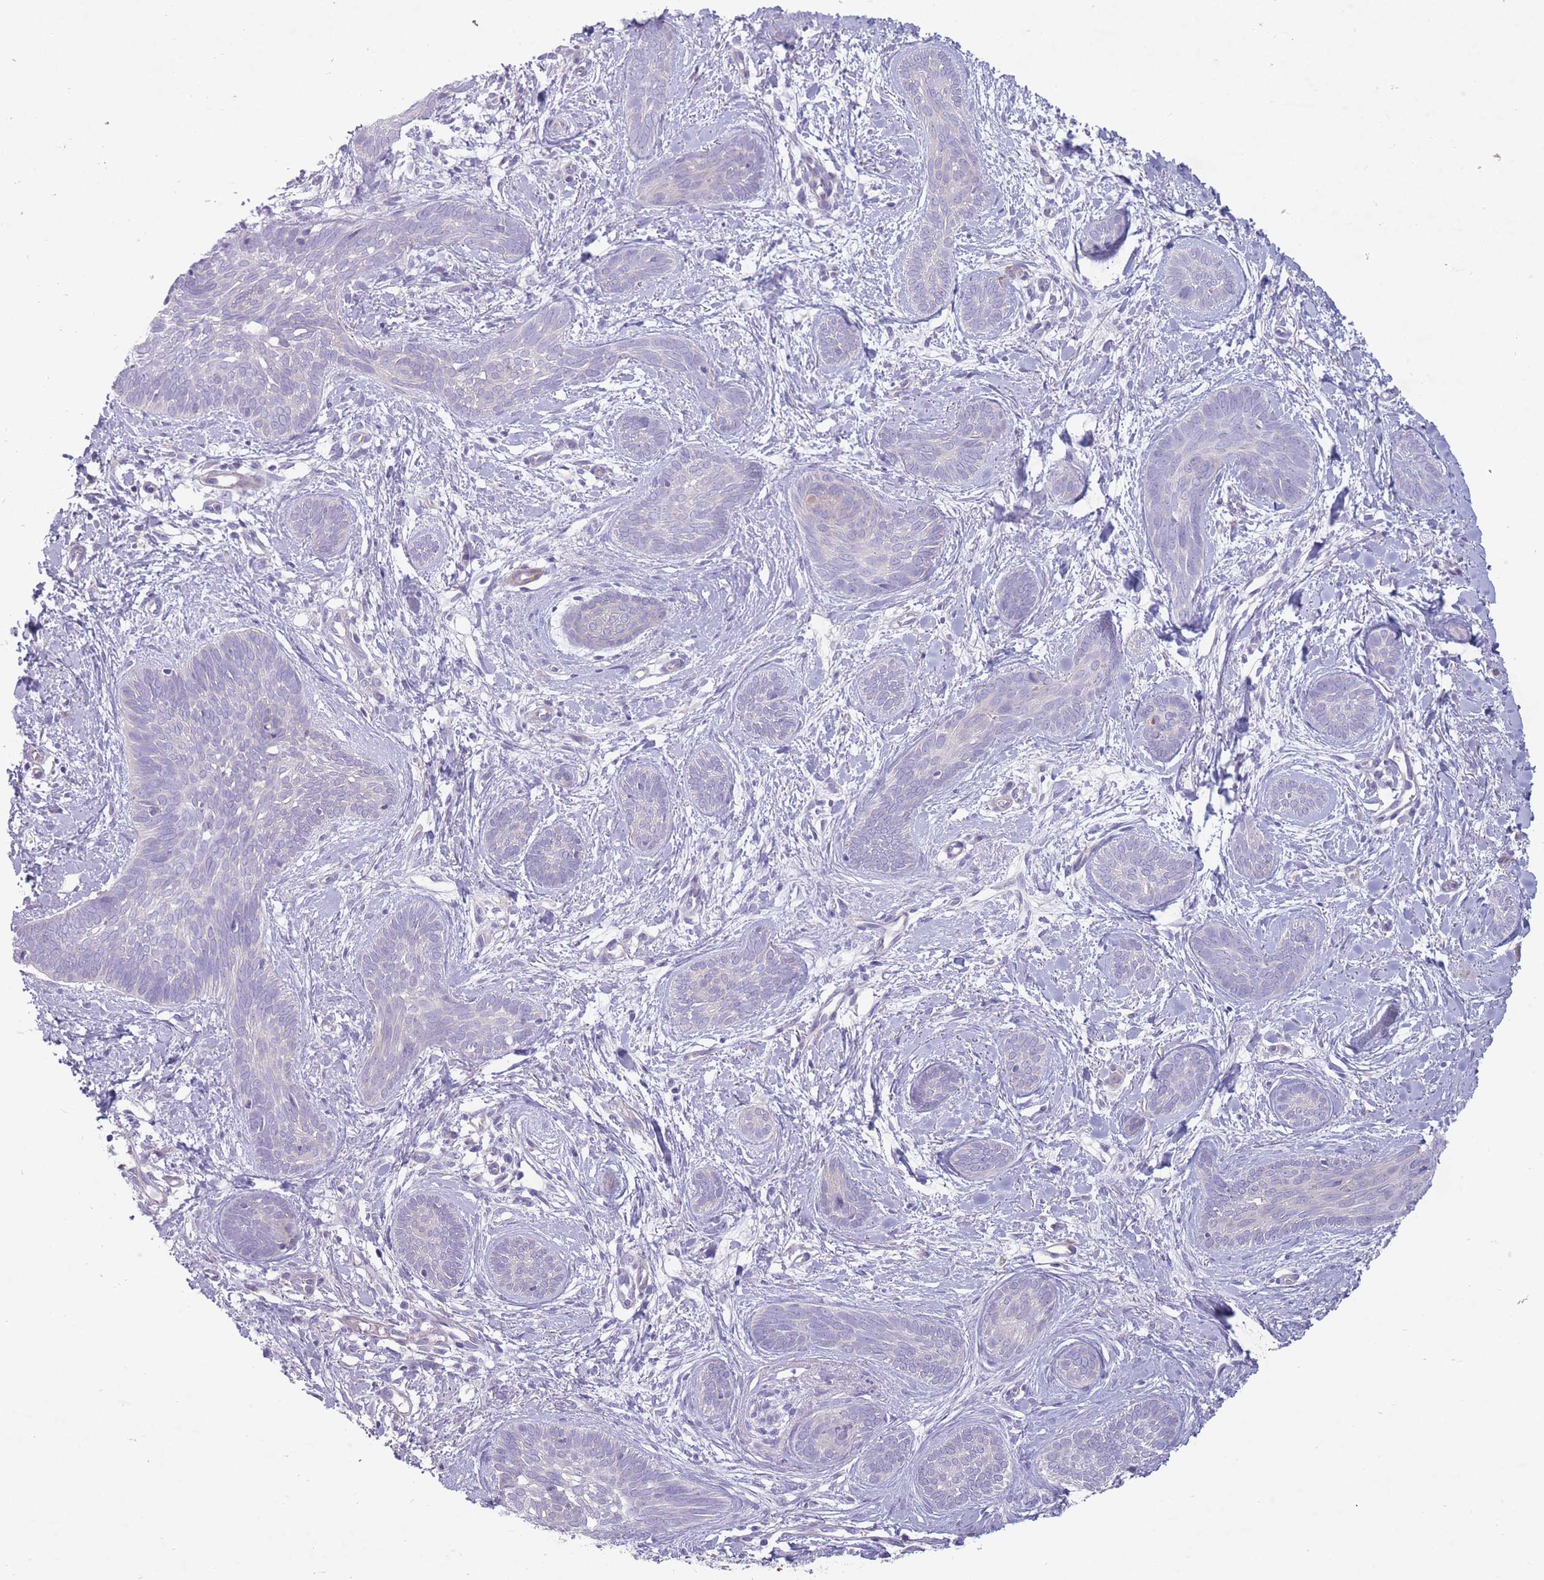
{"staining": {"intensity": "negative", "quantity": "none", "location": "none"}, "tissue": "skin cancer", "cell_type": "Tumor cells", "image_type": "cancer", "snomed": [{"axis": "morphology", "description": "Basal cell carcinoma"}, {"axis": "topography", "description": "Skin"}], "caption": "High magnification brightfield microscopy of skin cancer (basal cell carcinoma) stained with DAB (brown) and counterstained with hematoxylin (blue): tumor cells show no significant positivity.", "gene": "PNPLA5", "patient": {"sex": "female", "age": 81}}